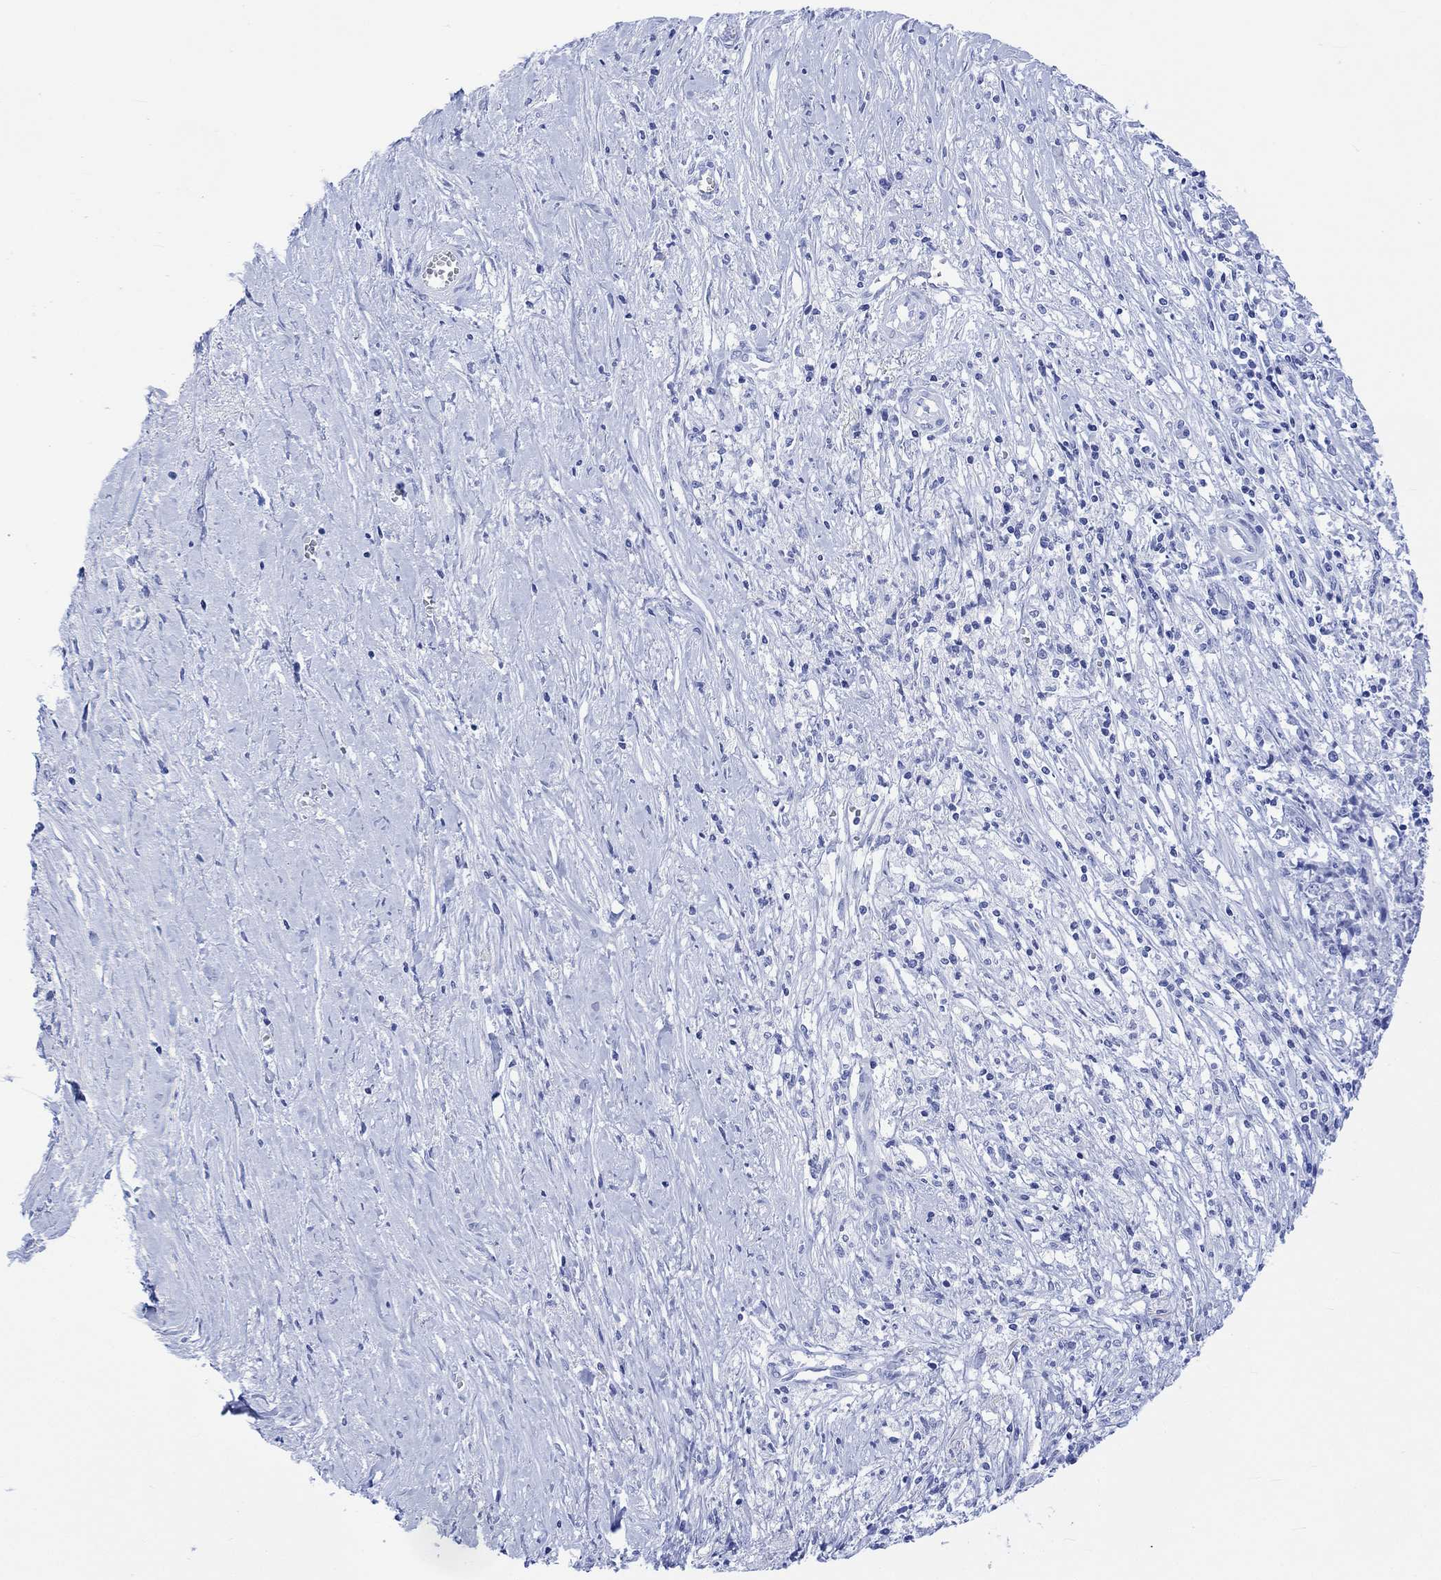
{"staining": {"intensity": "negative", "quantity": "none", "location": "none"}, "tissue": "ovarian cancer", "cell_type": "Tumor cells", "image_type": "cancer", "snomed": [{"axis": "morphology", "description": "Carcinoma, endometroid"}, {"axis": "topography", "description": "Ovary"}], "caption": "This photomicrograph is of ovarian endometroid carcinoma stained with IHC to label a protein in brown with the nuclei are counter-stained blue. There is no staining in tumor cells.", "gene": "CELF4", "patient": {"sex": "female", "age": 42}}